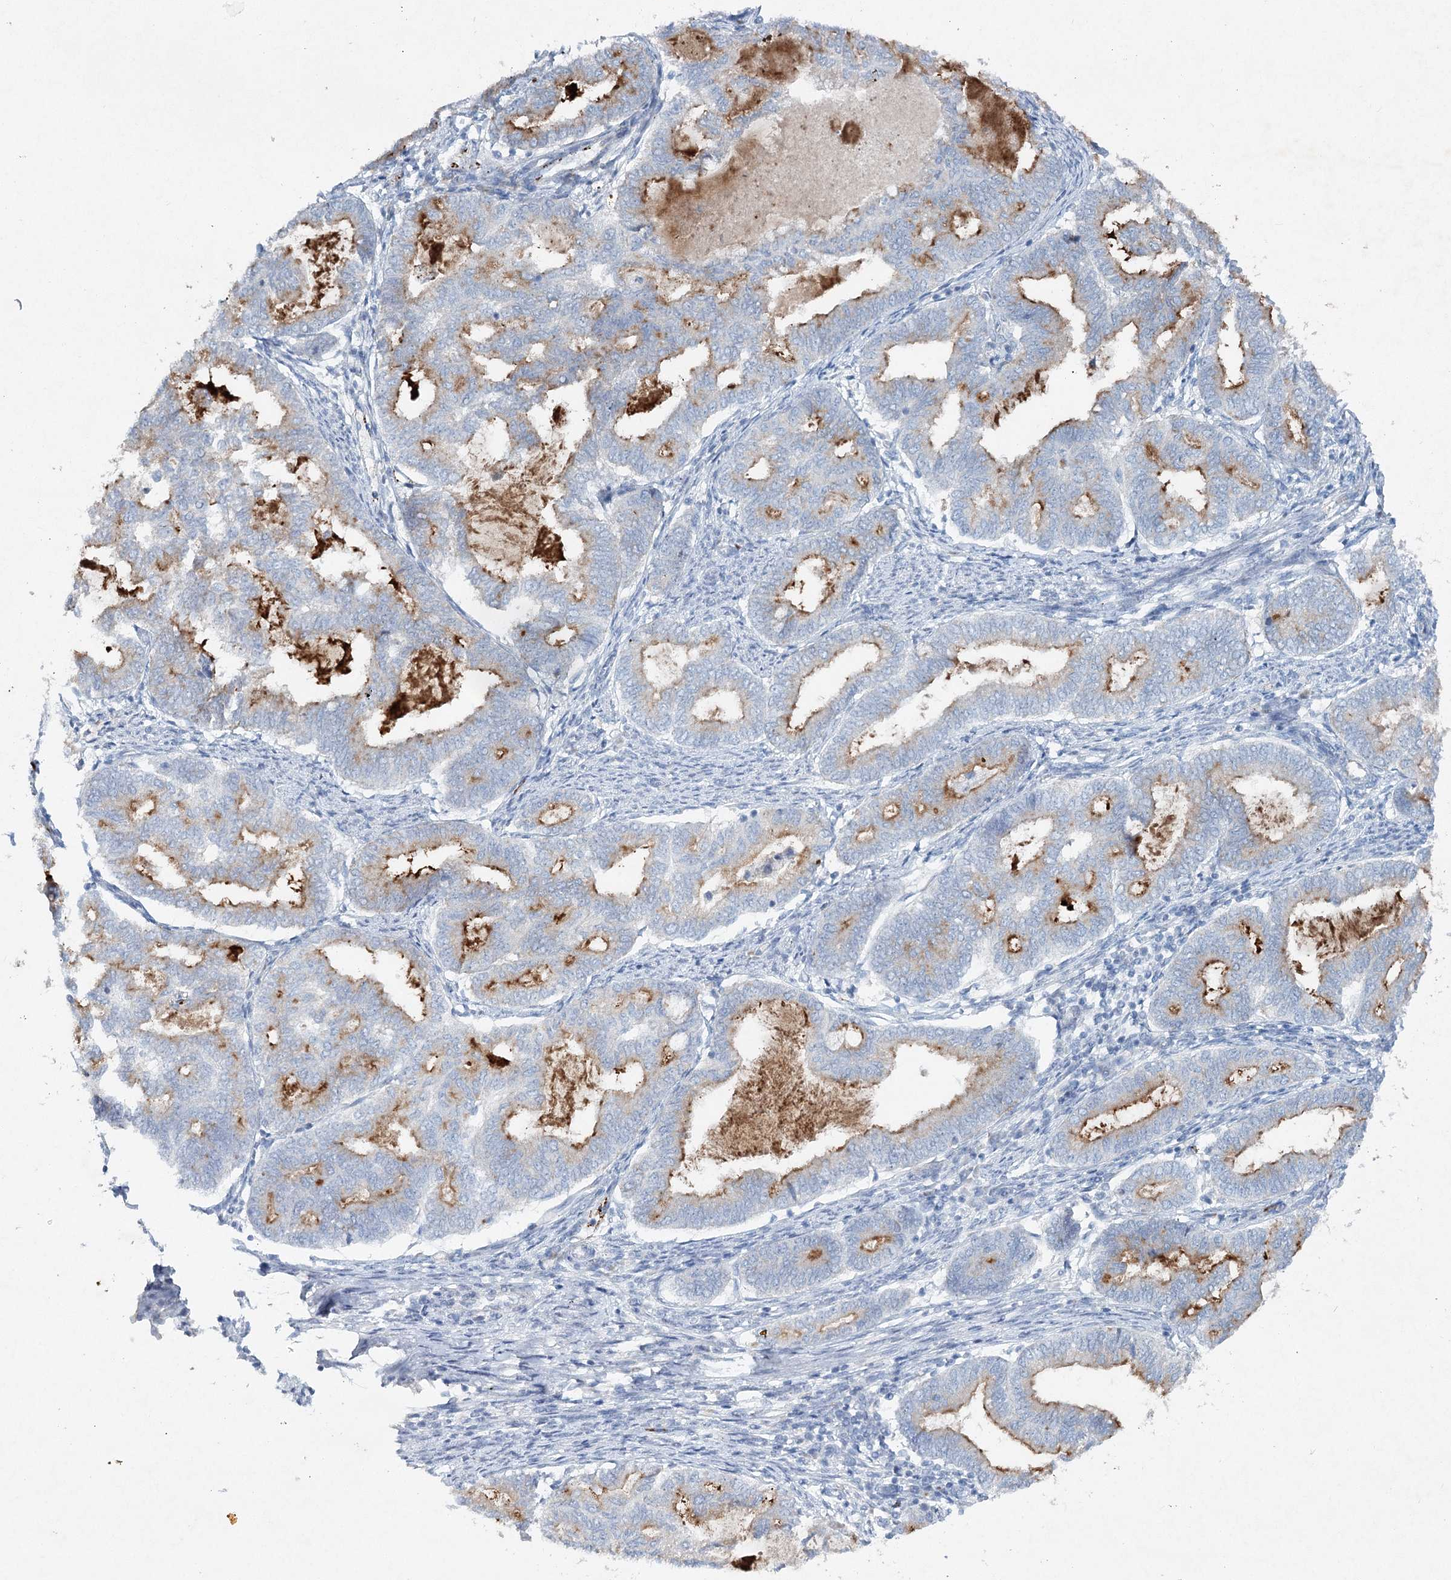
{"staining": {"intensity": "strong", "quantity": "25%-75%", "location": "cytoplasmic/membranous"}, "tissue": "endometrial cancer", "cell_type": "Tumor cells", "image_type": "cancer", "snomed": [{"axis": "morphology", "description": "Adenocarcinoma, NOS"}, {"axis": "topography", "description": "Endometrium"}], "caption": "Immunohistochemical staining of adenocarcinoma (endometrial) reveals high levels of strong cytoplasmic/membranous protein staining in approximately 25%-75% of tumor cells.", "gene": "RFX6", "patient": {"sex": "female", "age": 79}}